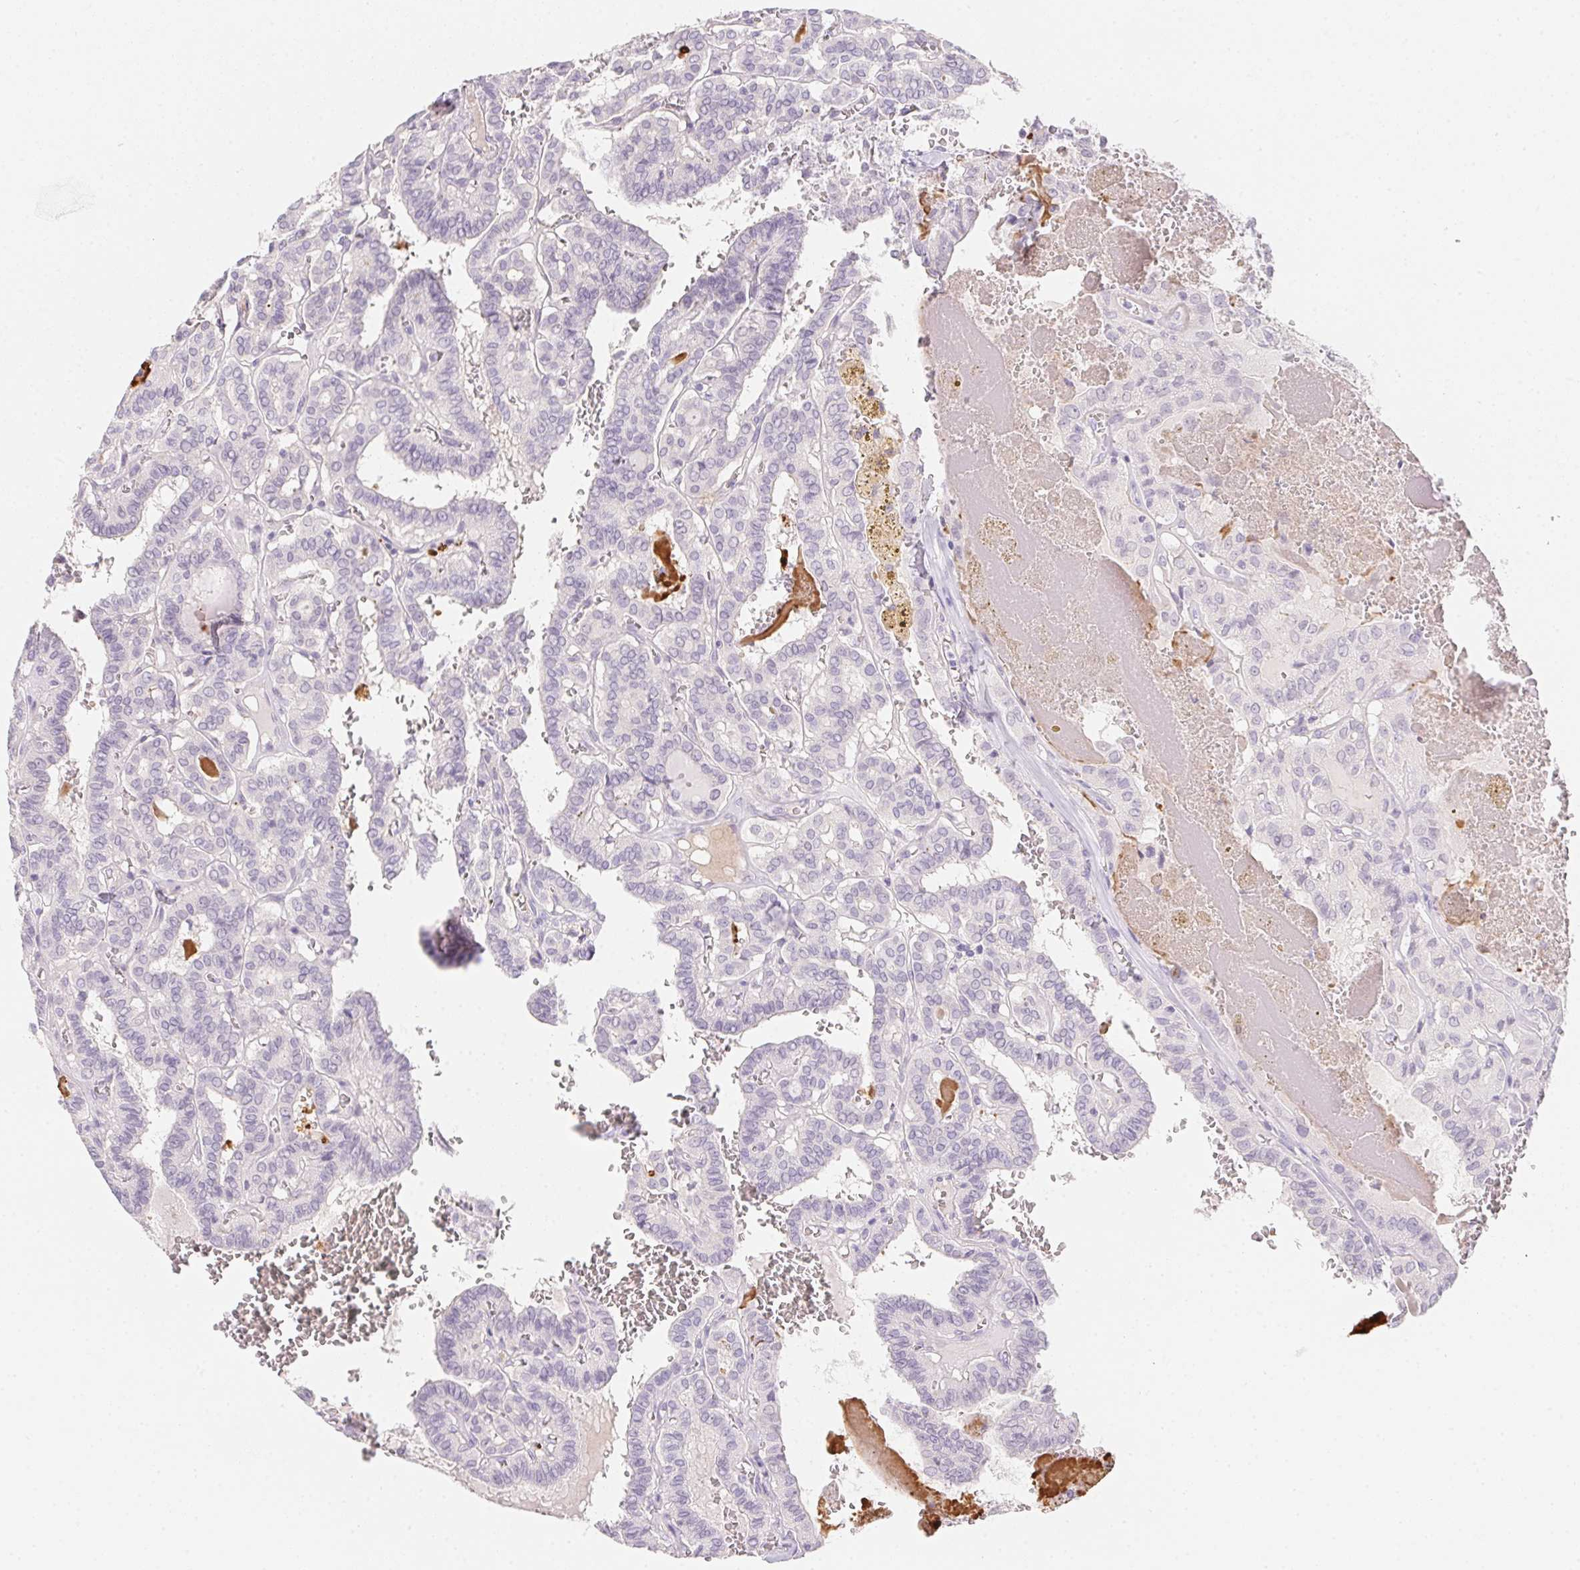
{"staining": {"intensity": "negative", "quantity": "none", "location": "none"}, "tissue": "thyroid cancer", "cell_type": "Tumor cells", "image_type": "cancer", "snomed": [{"axis": "morphology", "description": "Papillary adenocarcinoma, NOS"}, {"axis": "topography", "description": "Thyroid gland"}], "caption": "A histopathology image of human thyroid papillary adenocarcinoma is negative for staining in tumor cells.", "gene": "MYL4", "patient": {"sex": "female", "age": 21}}